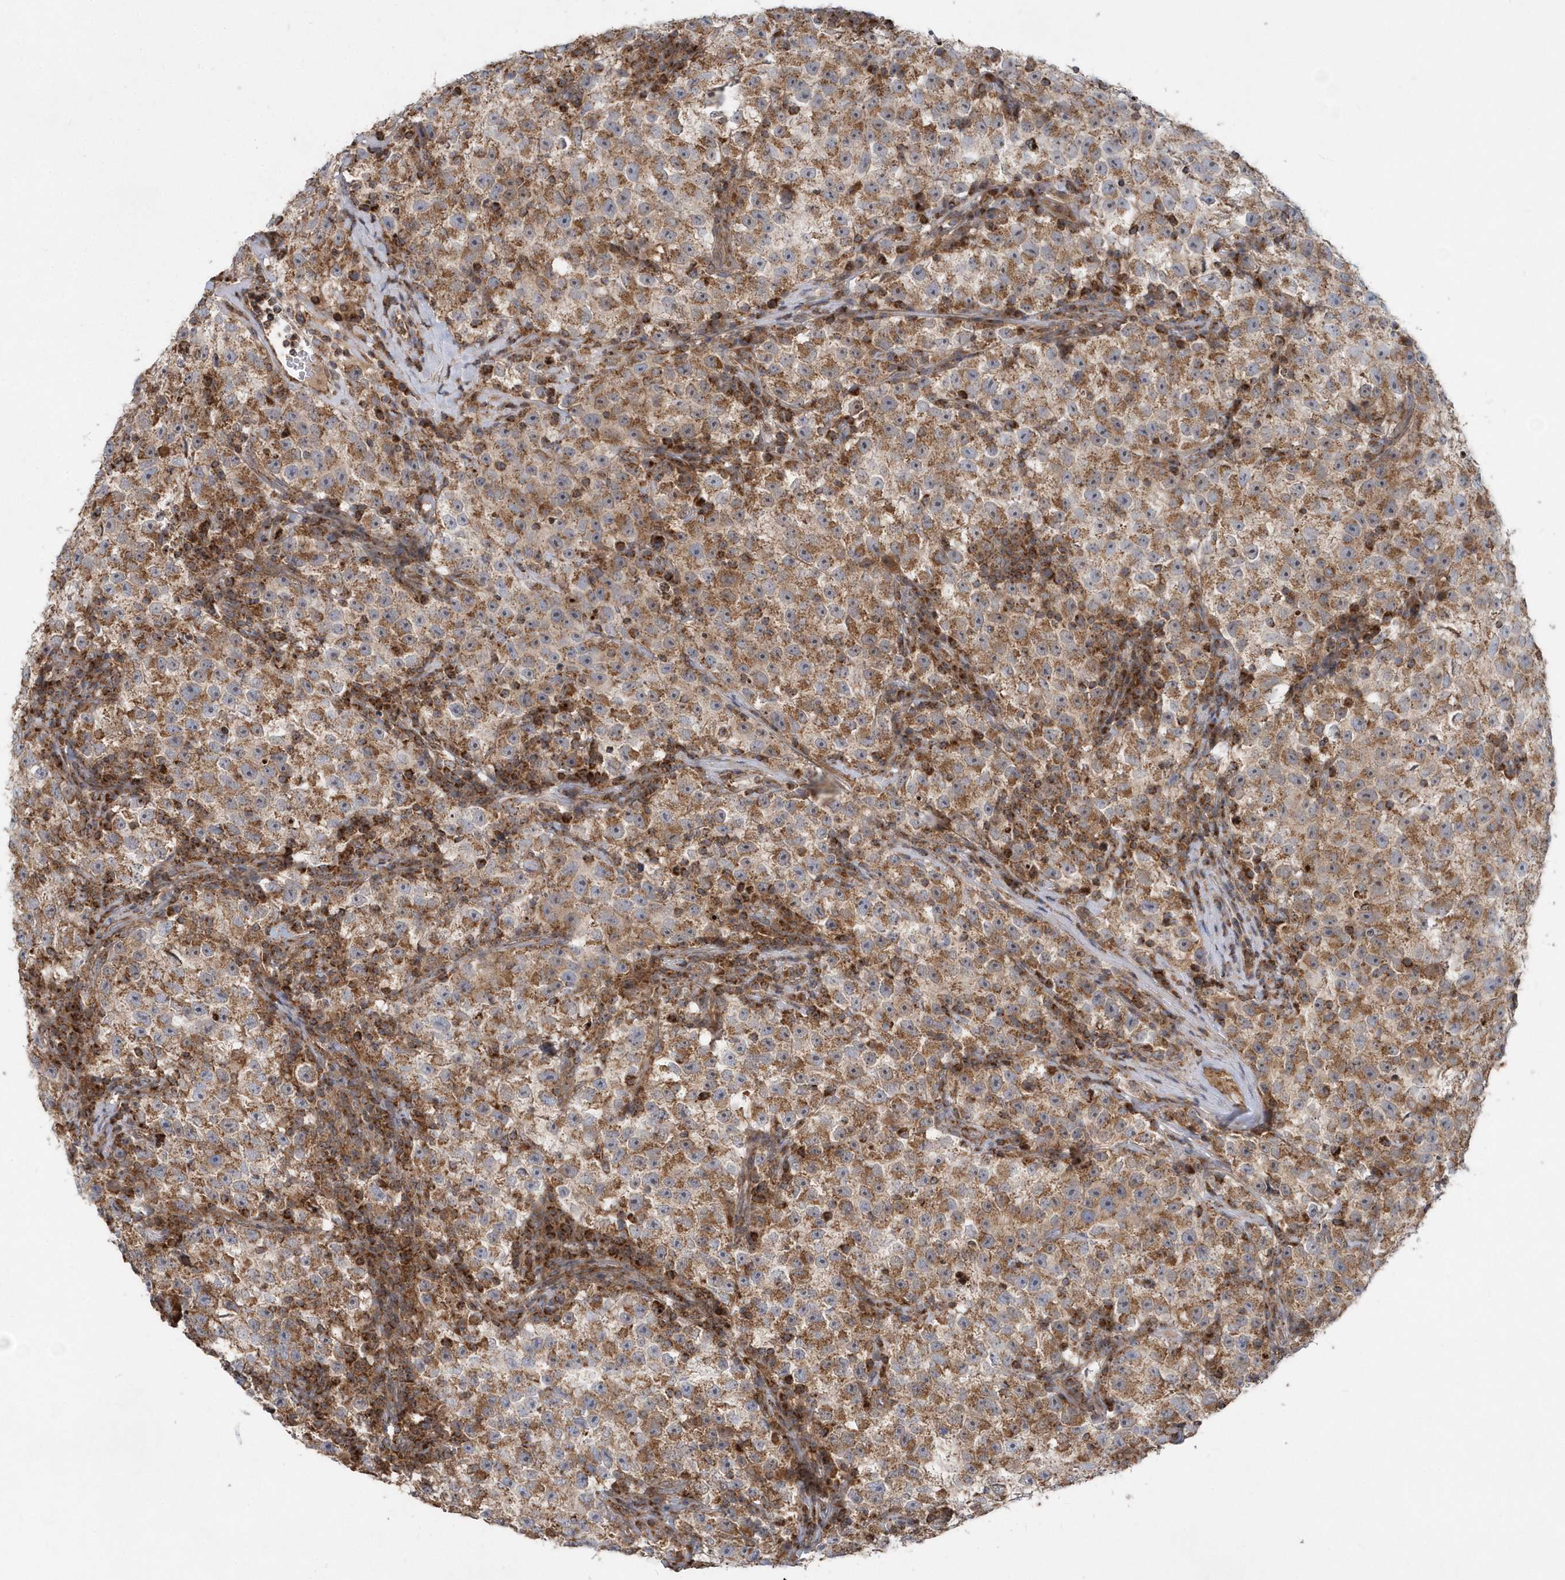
{"staining": {"intensity": "moderate", "quantity": ">75%", "location": "cytoplasmic/membranous"}, "tissue": "testis cancer", "cell_type": "Tumor cells", "image_type": "cancer", "snomed": [{"axis": "morphology", "description": "Seminoma, NOS"}, {"axis": "topography", "description": "Testis"}], "caption": "Moderate cytoplasmic/membranous expression is seen in about >75% of tumor cells in testis cancer.", "gene": "PPP1R7", "patient": {"sex": "male", "age": 22}}